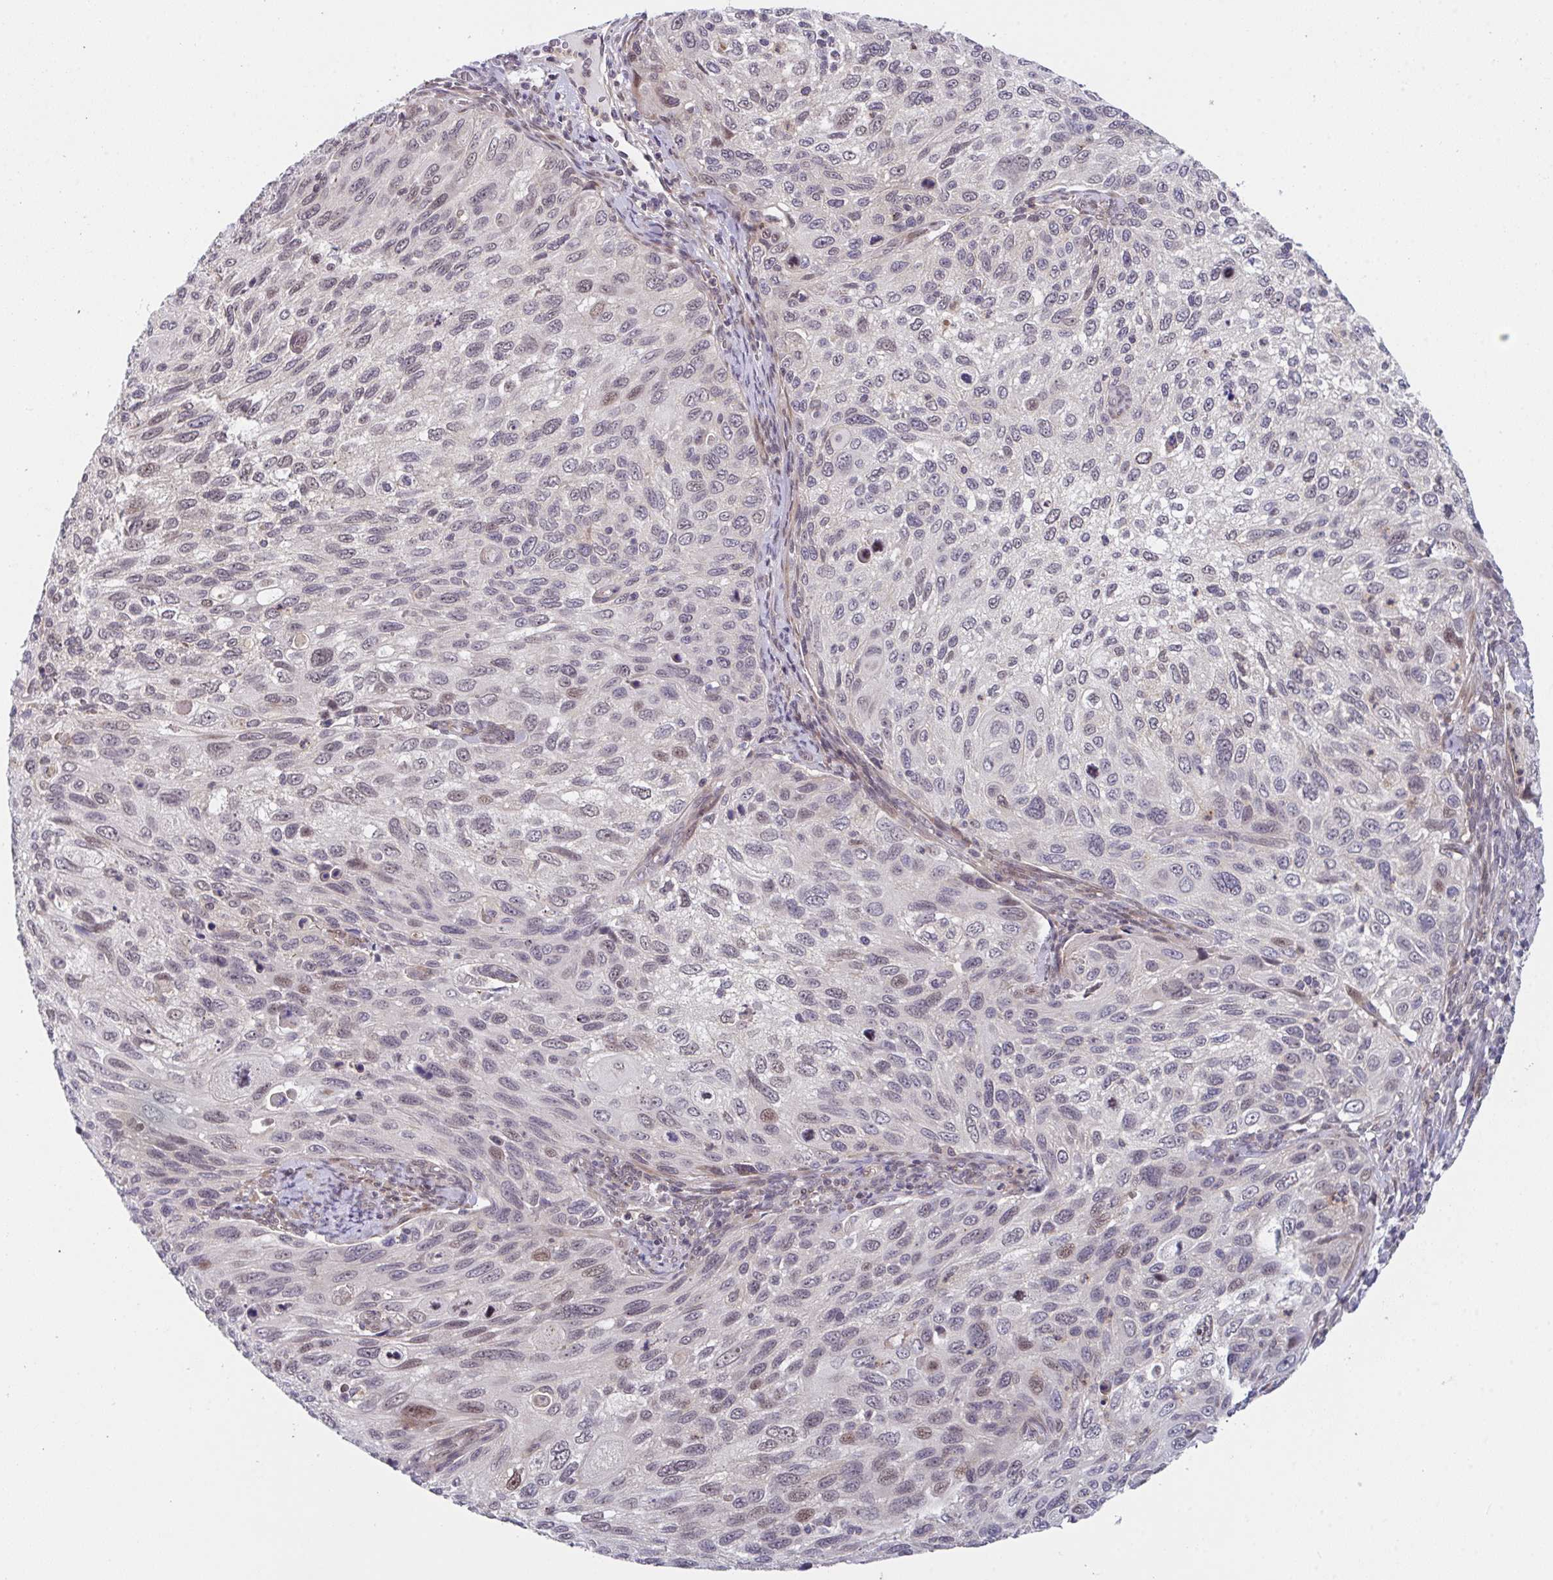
{"staining": {"intensity": "moderate", "quantity": "<25%", "location": "nuclear"}, "tissue": "cervical cancer", "cell_type": "Tumor cells", "image_type": "cancer", "snomed": [{"axis": "morphology", "description": "Squamous cell carcinoma, NOS"}, {"axis": "topography", "description": "Cervix"}], "caption": "Protein analysis of cervical cancer (squamous cell carcinoma) tissue displays moderate nuclear expression in approximately <25% of tumor cells.", "gene": "RBM18", "patient": {"sex": "female", "age": 70}}